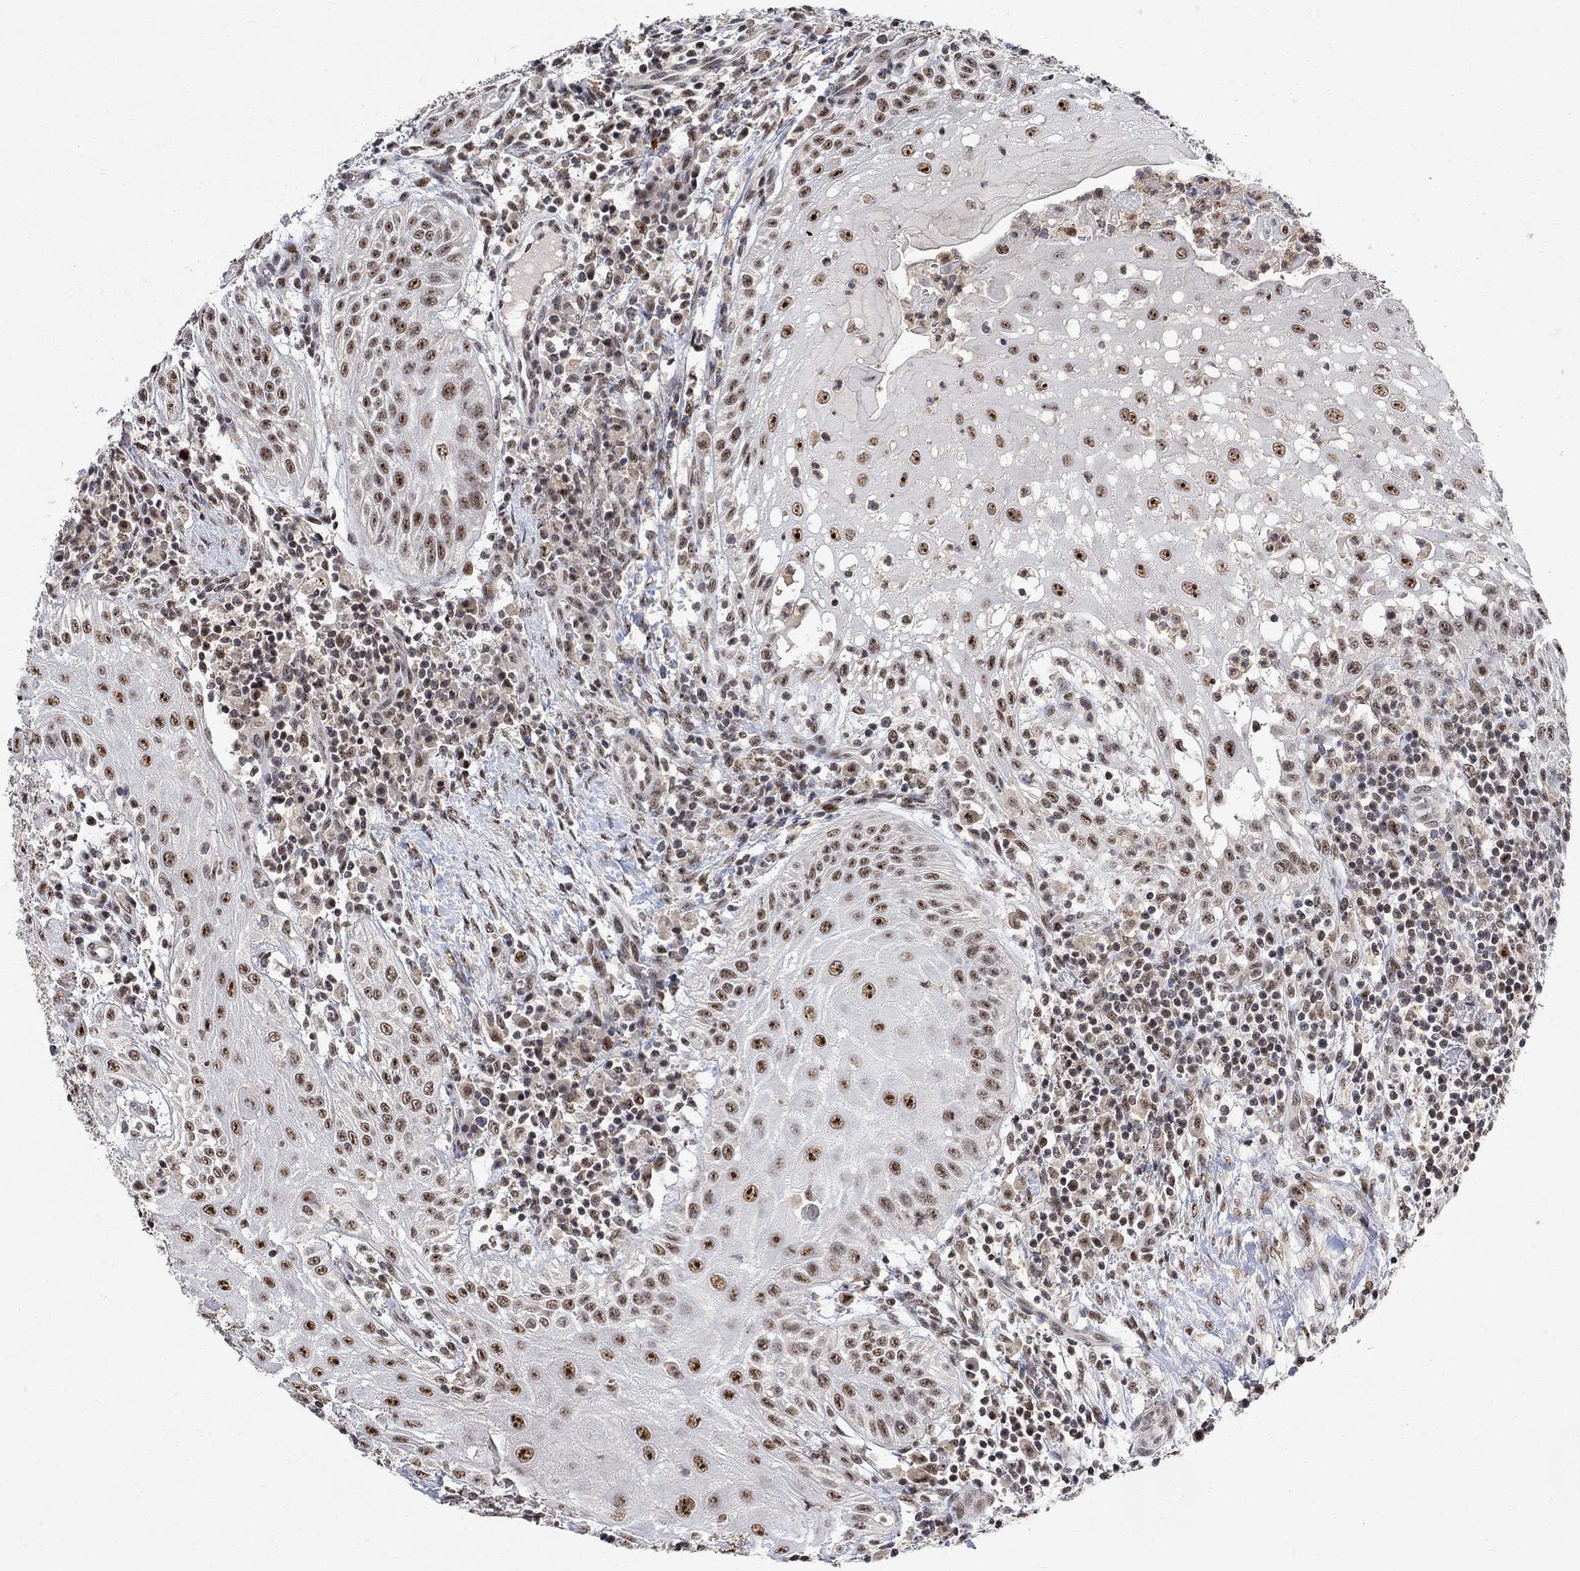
{"staining": {"intensity": "strong", "quantity": ">75%", "location": "nuclear"}, "tissue": "head and neck cancer", "cell_type": "Tumor cells", "image_type": "cancer", "snomed": [{"axis": "morphology", "description": "Squamous cell carcinoma, NOS"}, {"axis": "topography", "description": "Oral tissue"}, {"axis": "topography", "description": "Head-Neck"}], "caption": "Human head and neck cancer stained for a protein (brown) reveals strong nuclear positive staining in approximately >75% of tumor cells.", "gene": "E4F1", "patient": {"sex": "male", "age": 58}}